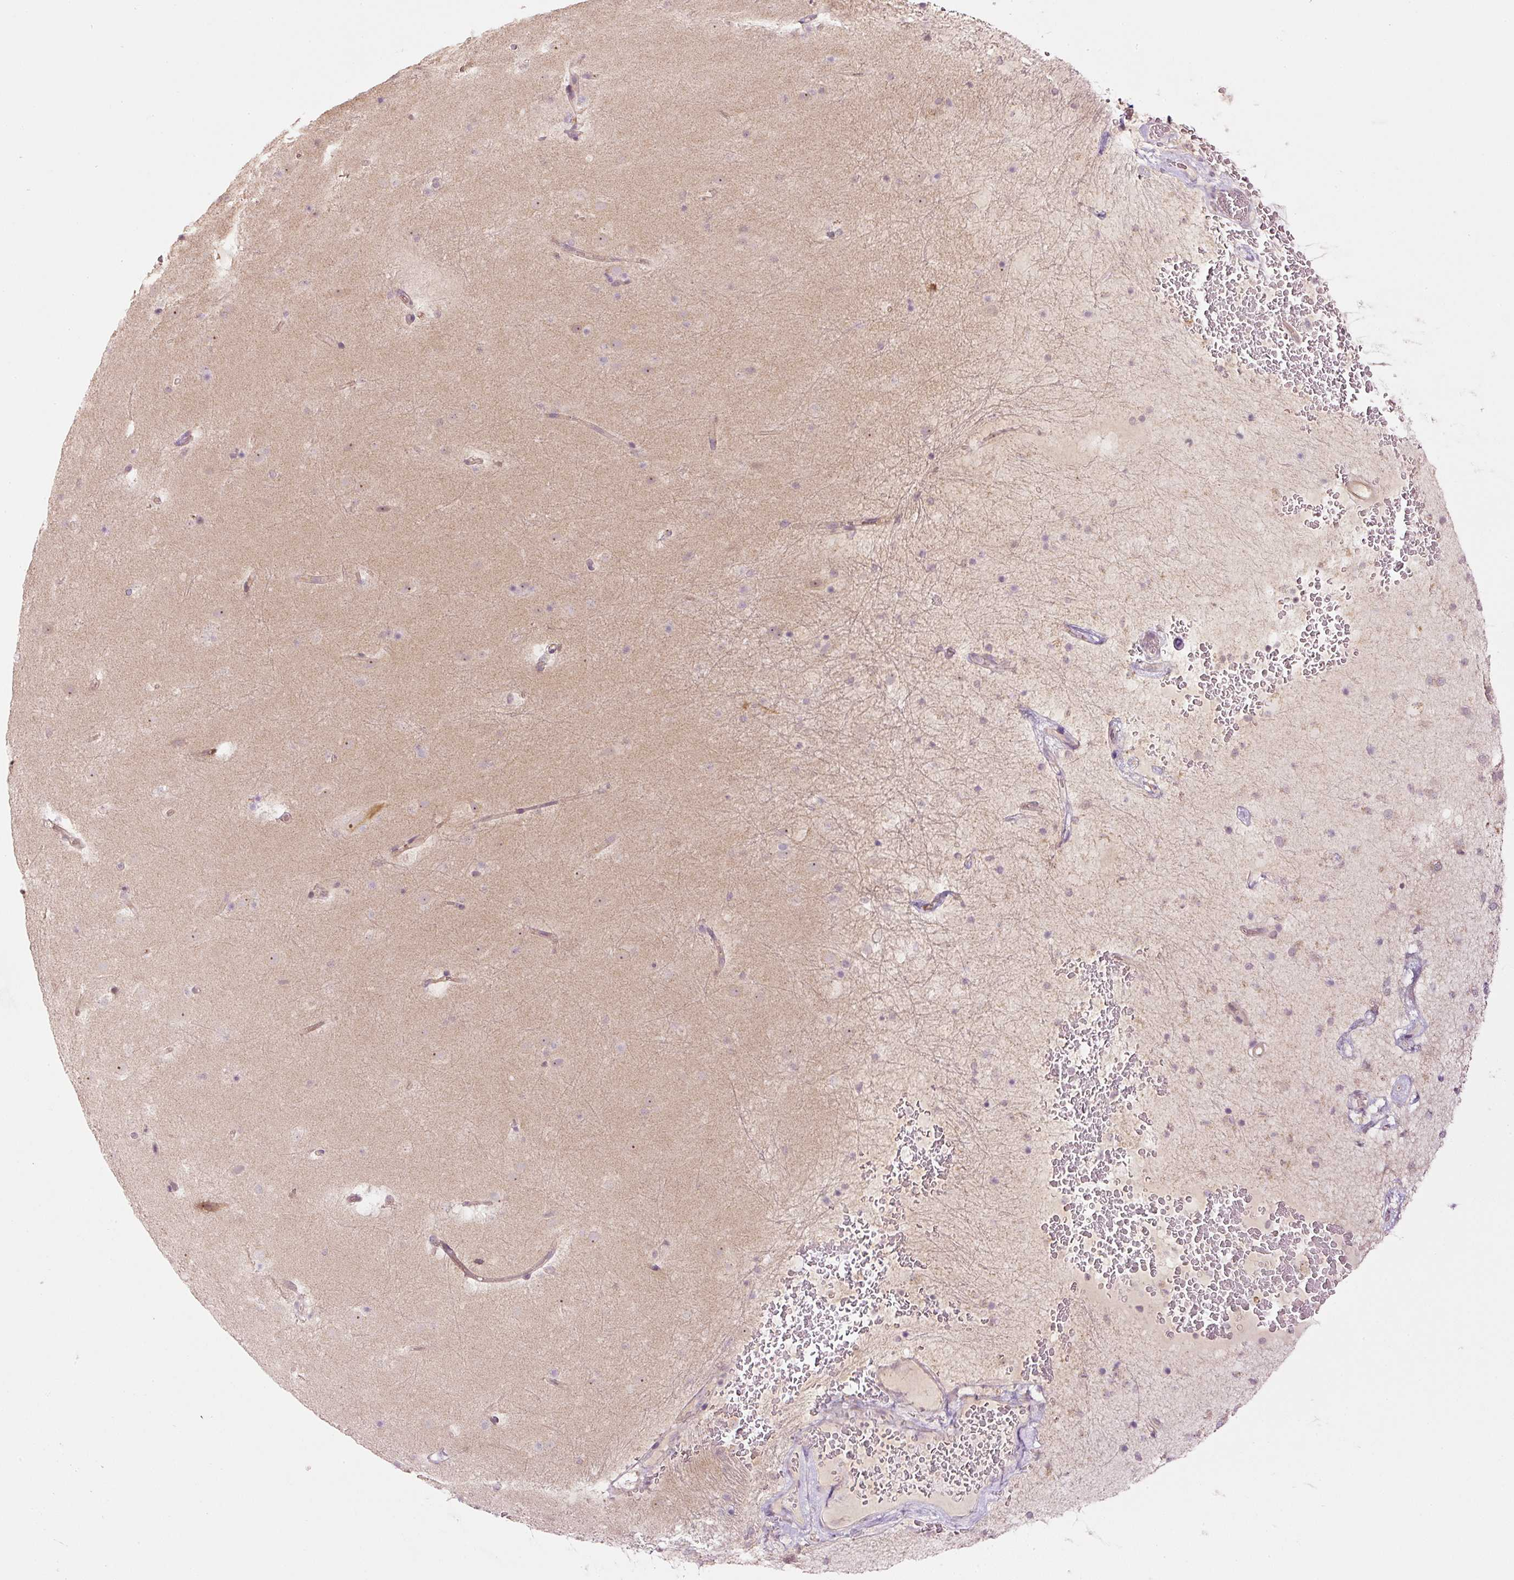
{"staining": {"intensity": "weak", "quantity": "<25%", "location": "cytoplasmic/membranous"}, "tissue": "caudate", "cell_type": "Glial cells", "image_type": "normal", "snomed": [{"axis": "morphology", "description": "Normal tissue, NOS"}, {"axis": "topography", "description": "Lateral ventricle wall"}], "caption": "A high-resolution photomicrograph shows immunohistochemistry (IHC) staining of normal caudate, which displays no significant positivity in glial cells.", "gene": "CDC20B", "patient": {"sex": "male", "age": 37}}